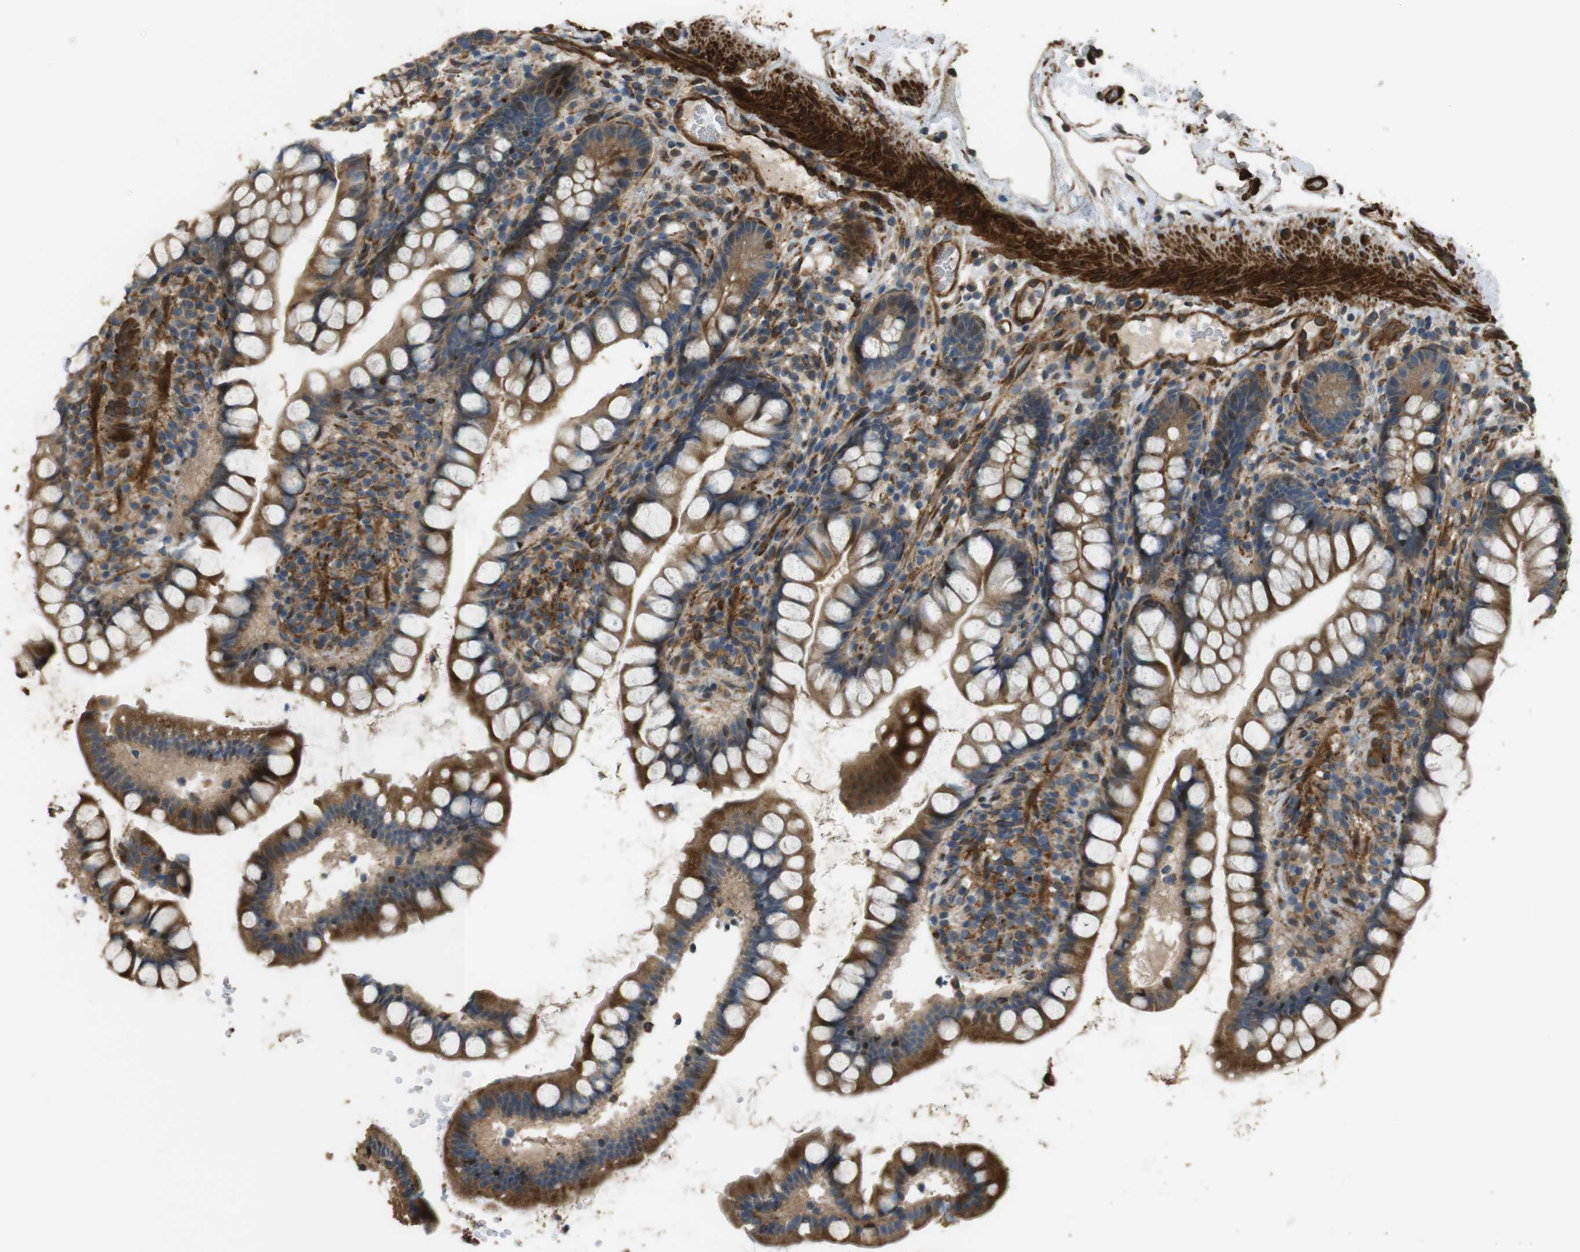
{"staining": {"intensity": "moderate", "quantity": ">75%", "location": "cytoplasmic/membranous"}, "tissue": "small intestine", "cell_type": "Glandular cells", "image_type": "normal", "snomed": [{"axis": "morphology", "description": "Normal tissue, NOS"}, {"axis": "topography", "description": "Small intestine"}], "caption": "Immunohistochemistry (IHC) histopathology image of normal small intestine: small intestine stained using IHC displays medium levels of moderate protein expression localized specifically in the cytoplasmic/membranous of glandular cells, appearing as a cytoplasmic/membranous brown color.", "gene": "MSRB3", "patient": {"sex": "female", "age": 84}}